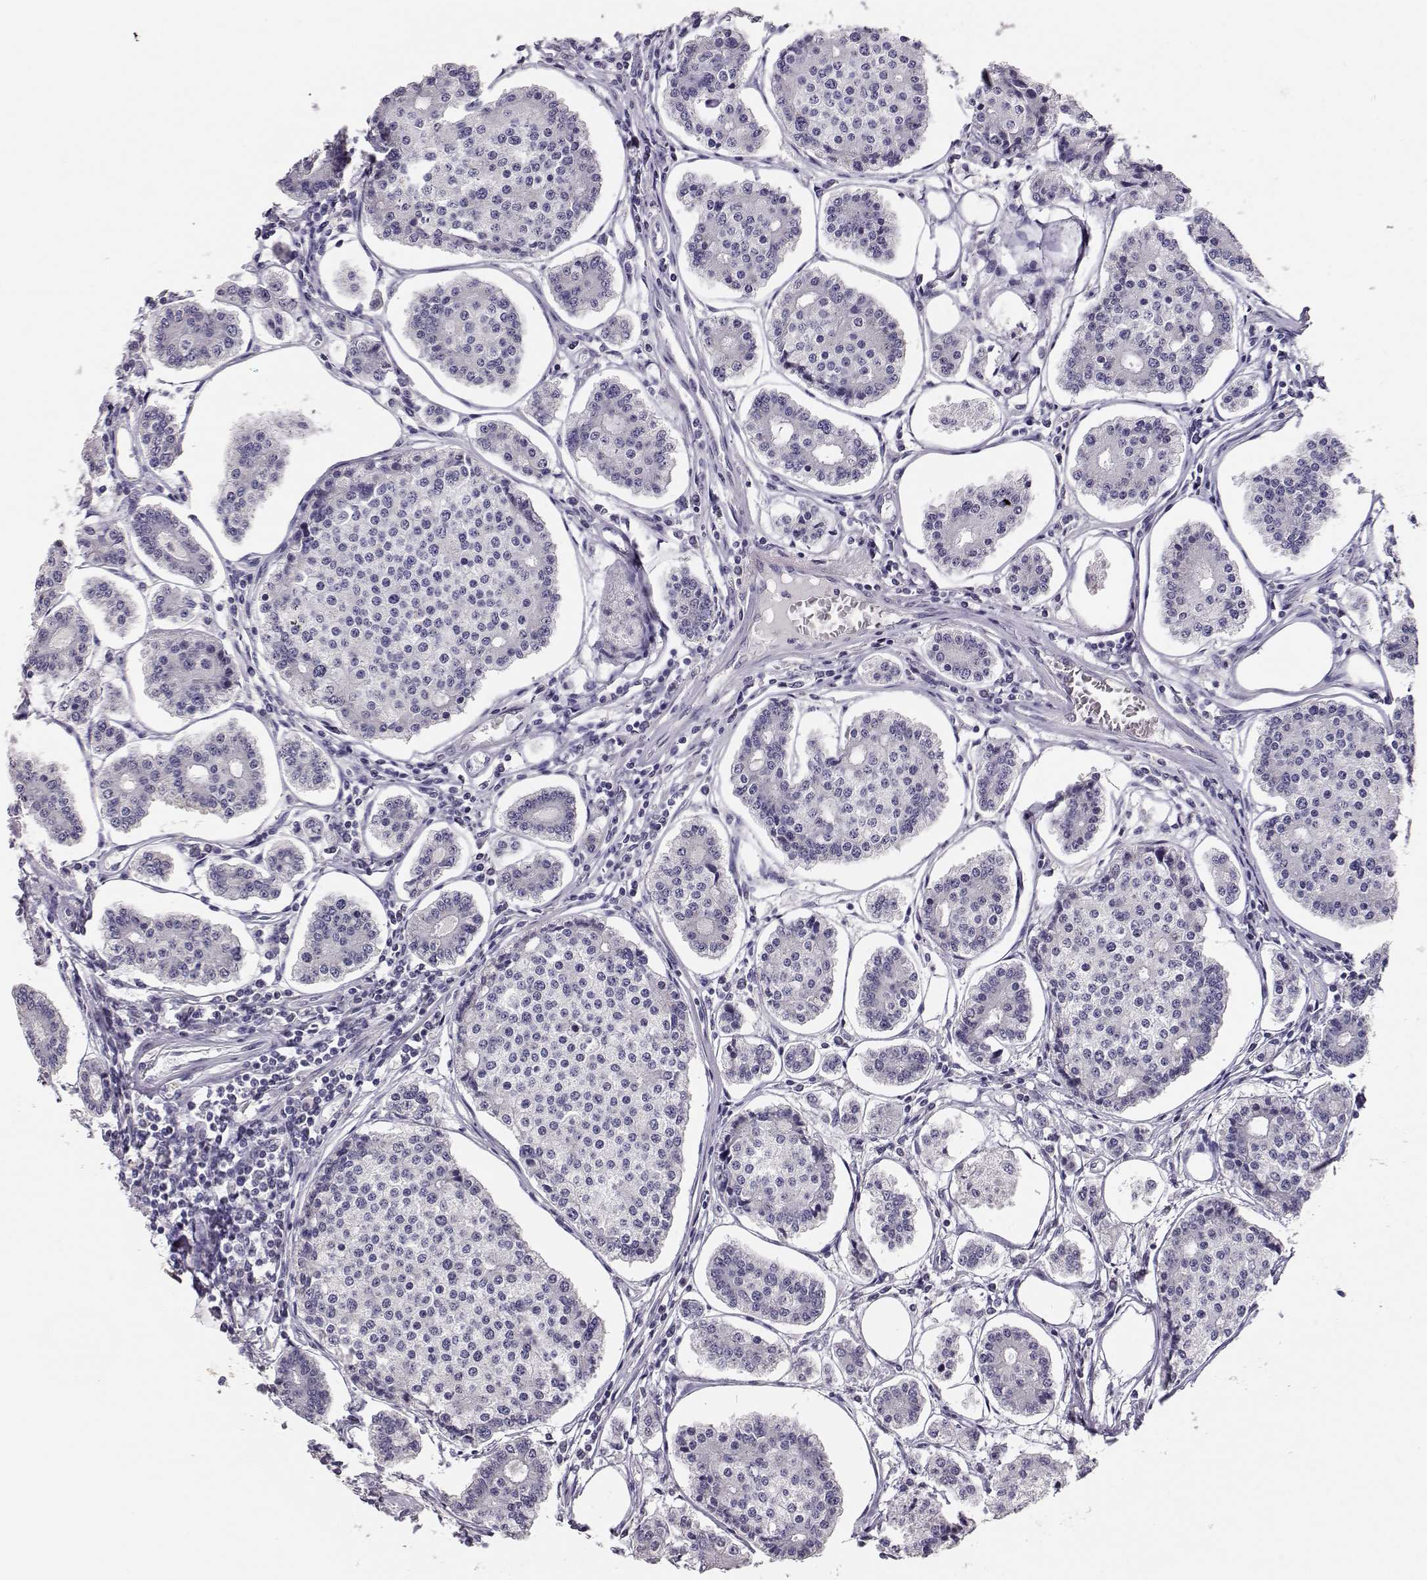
{"staining": {"intensity": "negative", "quantity": "none", "location": "none"}, "tissue": "carcinoid", "cell_type": "Tumor cells", "image_type": "cancer", "snomed": [{"axis": "morphology", "description": "Carcinoid, malignant, NOS"}, {"axis": "topography", "description": "Small intestine"}], "caption": "Immunohistochemistry of malignant carcinoid demonstrates no expression in tumor cells.", "gene": "MAGEC1", "patient": {"sex": "female", "age": 65}}